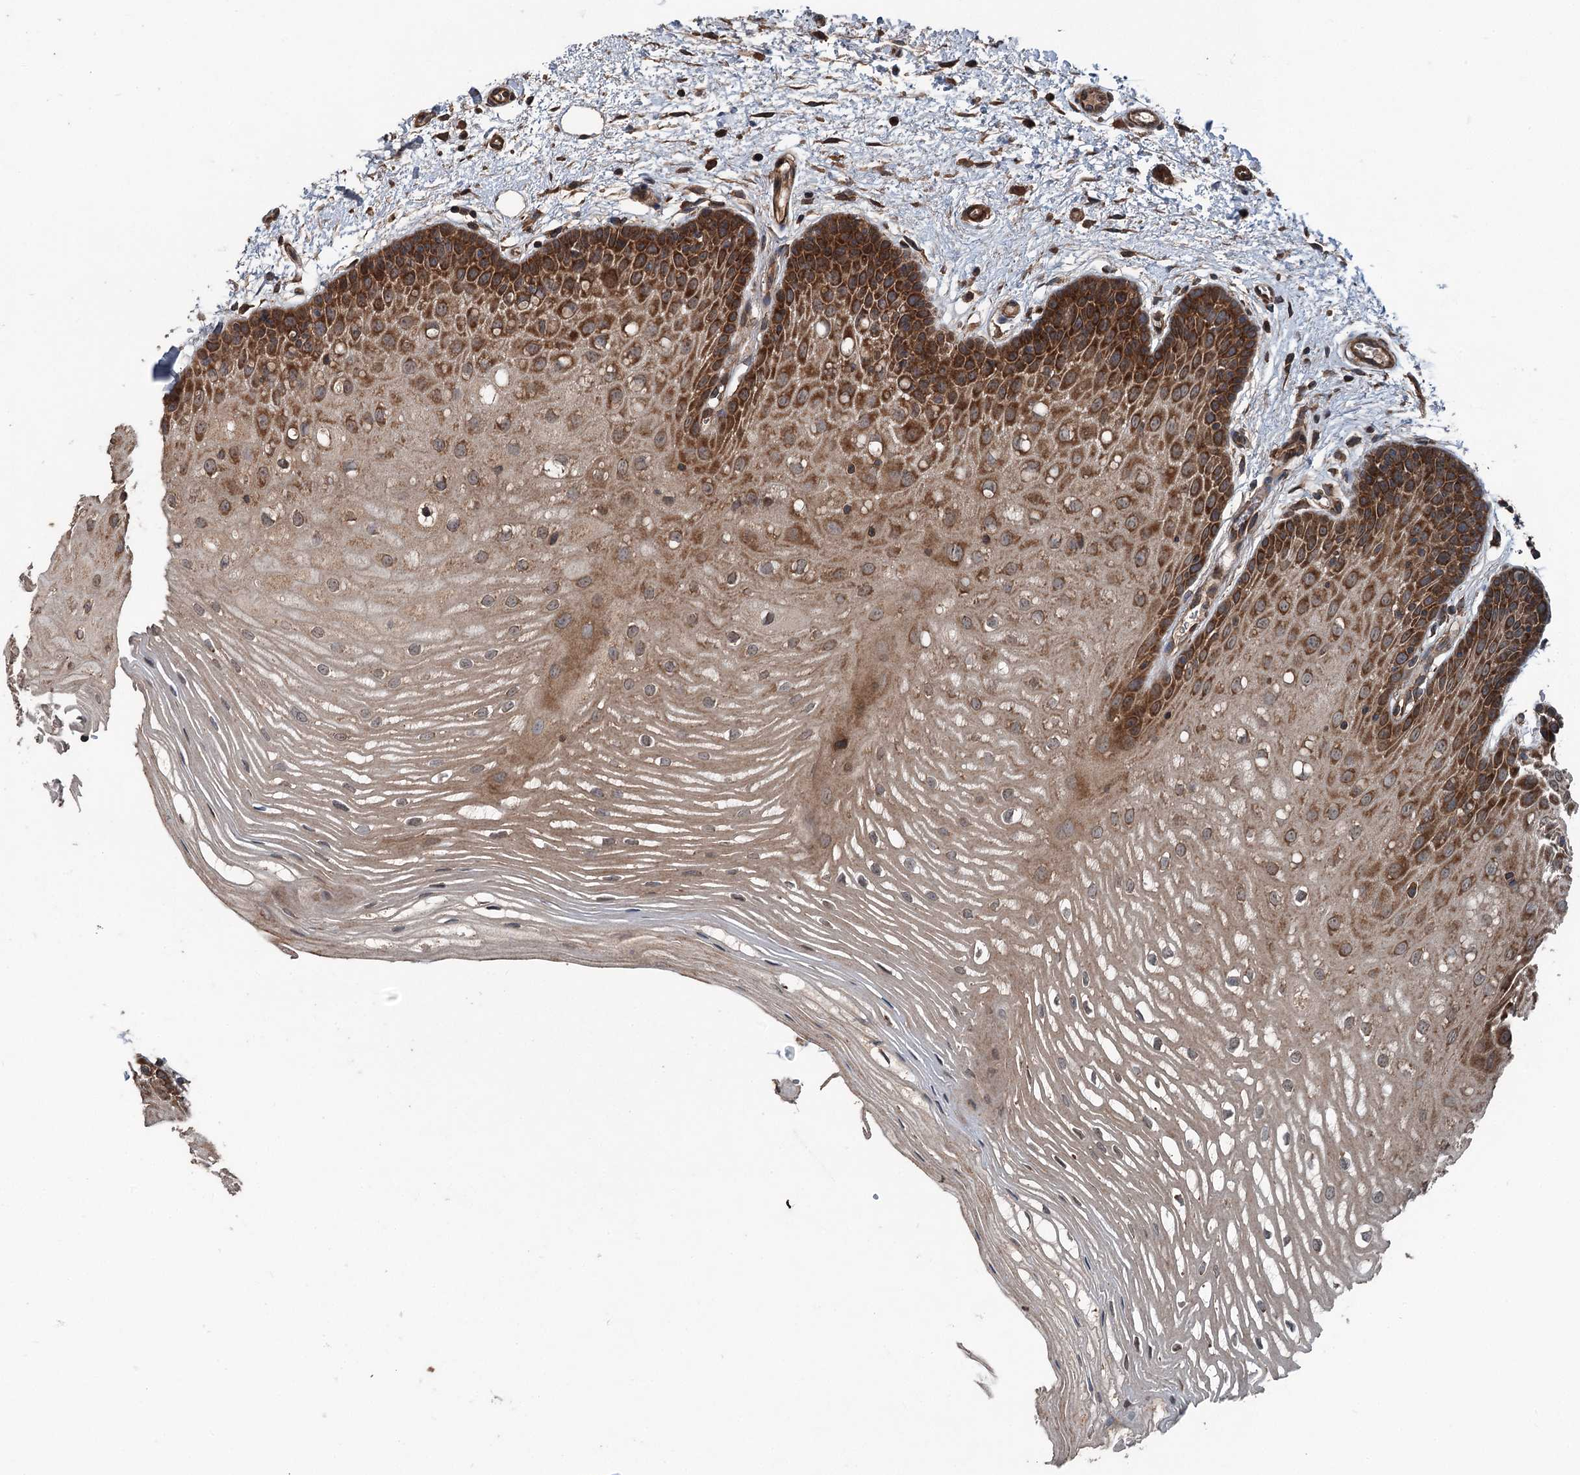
{"staining": {"intensity": "strong", "quantity": "25%-75%", "location": "cytoplasmic/membranous"}, "tissue": "oral mucosa", "cell_type": "Squamous epithelial cells", "image_type": "normal", "snomed": [{"axis": "morphology", "description": "Normal tissue, NOS"}, {"axis": "topography", "description": "Oral tissue"}, {"axis": "topography", "description": "Tounge, NOS"}], "caption": "A micrograph of oral mucosa stained for a protein reveals strong cytoplasmic/membranous brown staining in squamous epithelial cells. Ihc stains the protein of interest in brown and the nuclei are stained blue.", "gene": "RNF214", "patient": {"sex": "female", "age": 73}}